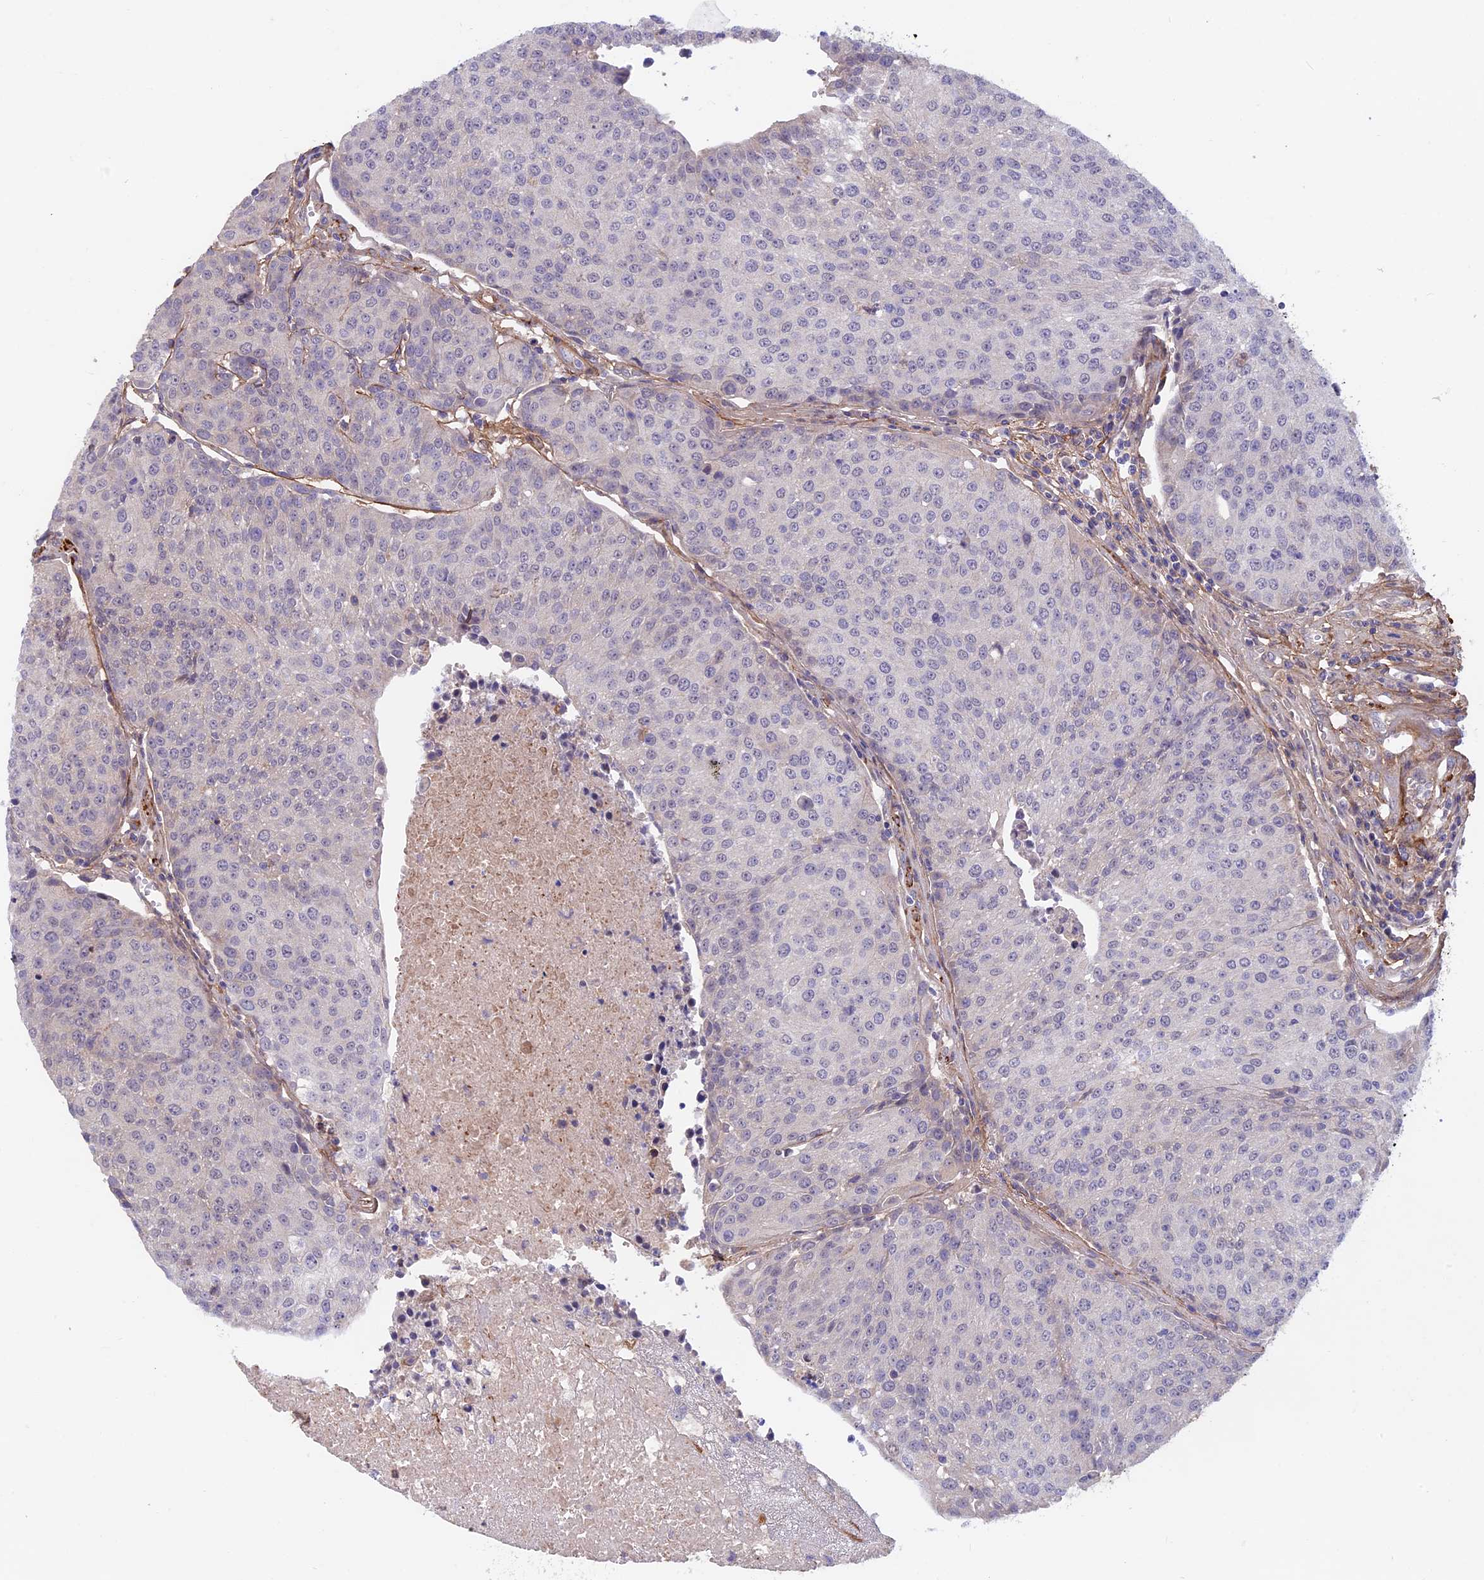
{"staining": {"intensity": "negative", "quantity": "none", "location": "none"}, "tissue": "urothelial cancer", "cell_type": "Tumor cells", "image_type": "cancer", "snomed": [{"axis": "morphology", "description": "Urothelial carcinoma, High grade"}, {"axis": "topography", "description": "Urinary bladder"}], "caption": "A high-resolution photomicrograph shows immunohistochemistry staining of urothelial cancer, which shows no significant positivity in tumor cells.", "gene": "COL4A3", "patient": {"sex": "female", "age": 85}}